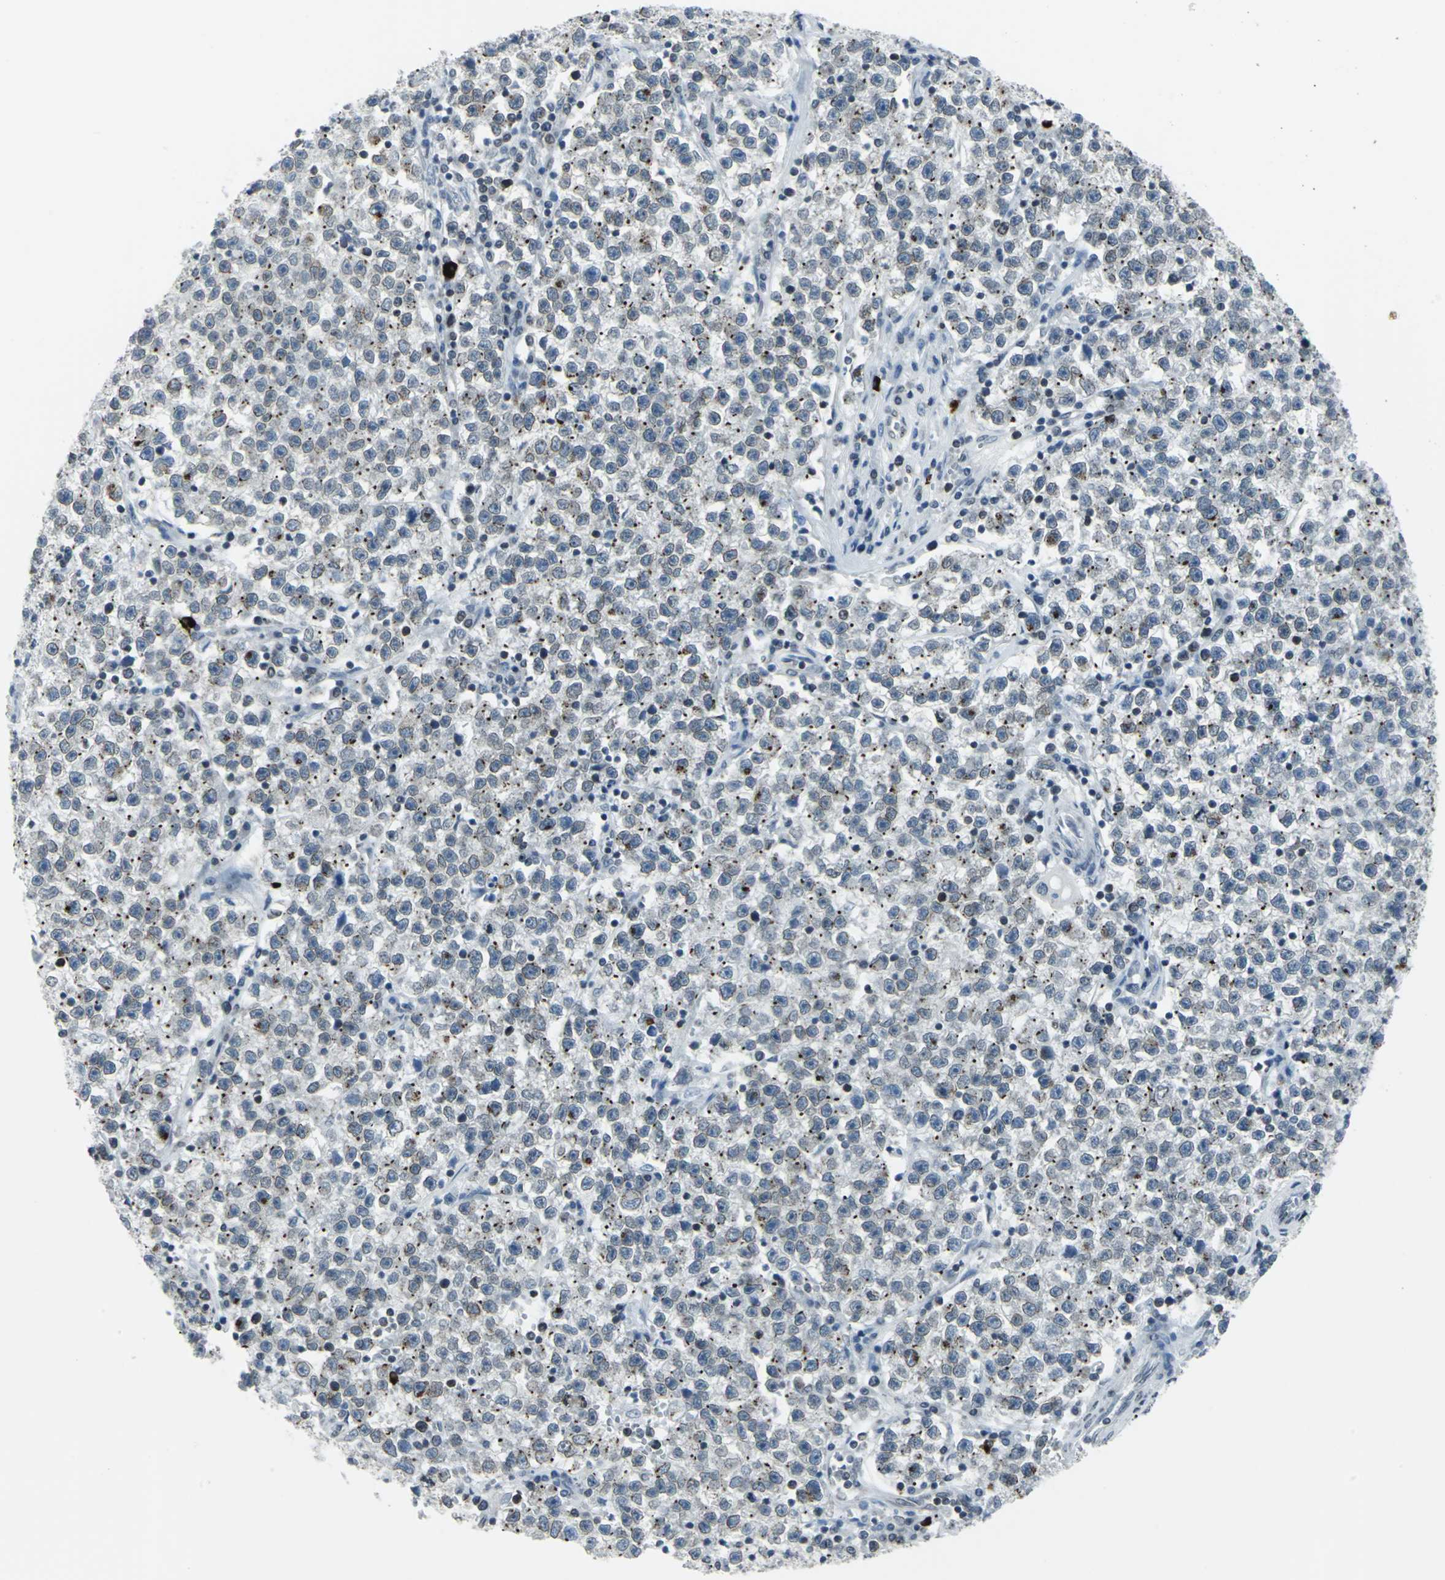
{"staining": {"intensity": "weak", "quantity": "25%-75%", "location": "cytoplasmic/membranous,nuclear"}, "tissue": "testis cancer", "cell_type": "Tumor cells", "image_type": "cancer", "snomed": [{"axis": "morphology", "description": "Seminoma, NOS"}, {"axis": "topography", "description": "Testis"}], "caption": "Immunohistochemical staining of human testis cancer (seminoma) displays low levels of weak cytoplasmic/membranous and nuclear protein staining in about 25%-75% of tumor cells.", "gene": "SNUPN", "patient": {"sex": "male", "age": 22}}